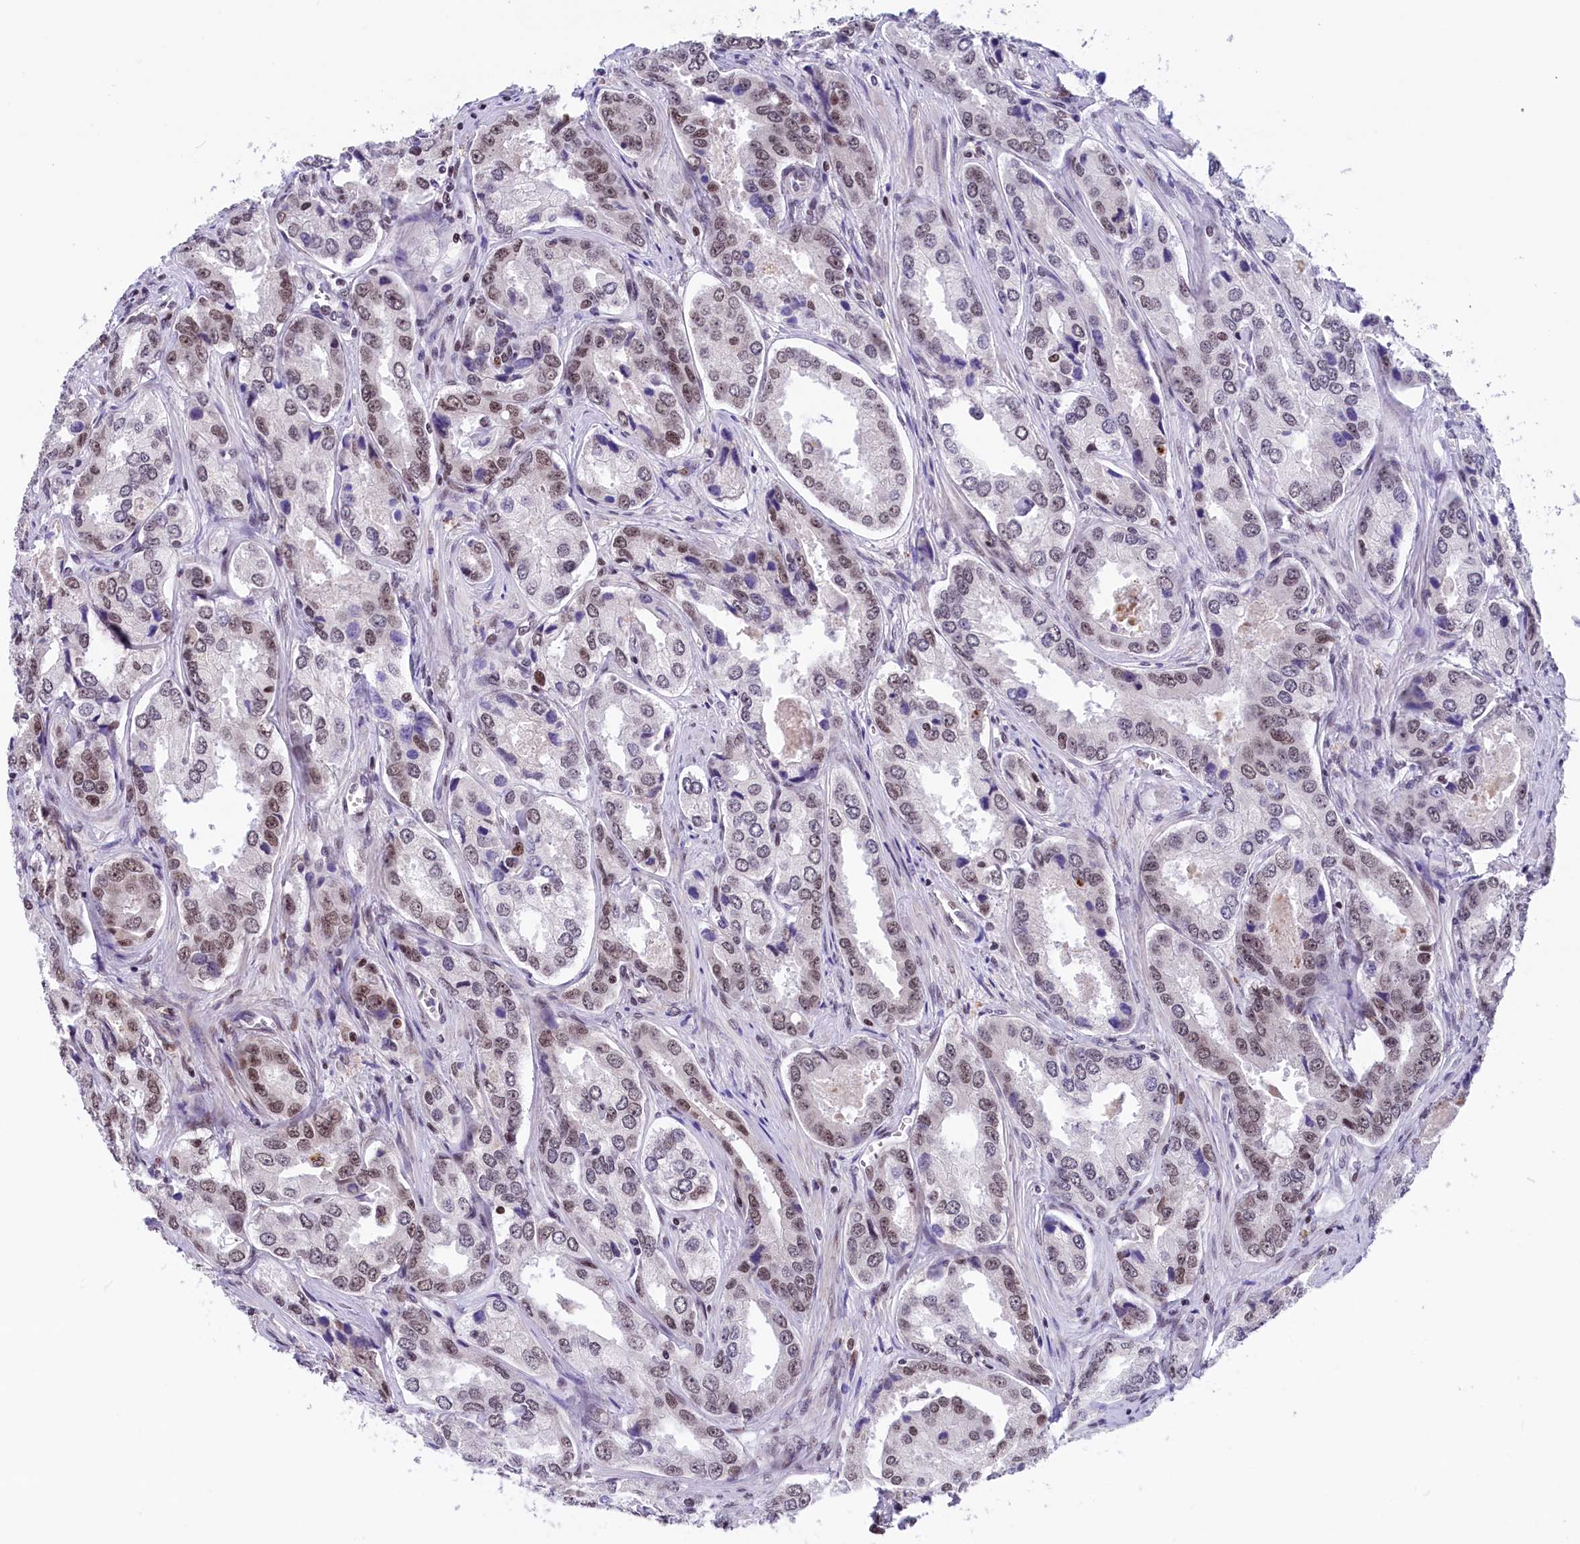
{"staining": {"intensity": "moderate", "quantity": "25%-75%", "location": "nuclear"}, "tissue": "prostate cancer", "cell_type": "Tumor cells", "image_type": "cancer", "snomed": [{"axis": "morphology", "description": "Adenocarcinoma, Low grade"}, {"axis": "topography", "description": "Prostate"}], "caption": "Immunohistochemical staining of prostate adenocarcinoma (low-grade) demonstrates medium levels of moderate nuclear positivity in approximately 25%-75% of tumor cells. (DAB (3,3'-diaminobenzidine) IHC, brown staining for protein, blue staining for nuclei).", "gene": "CDYL2", "patient": {"sex": "male", "age": 68}}